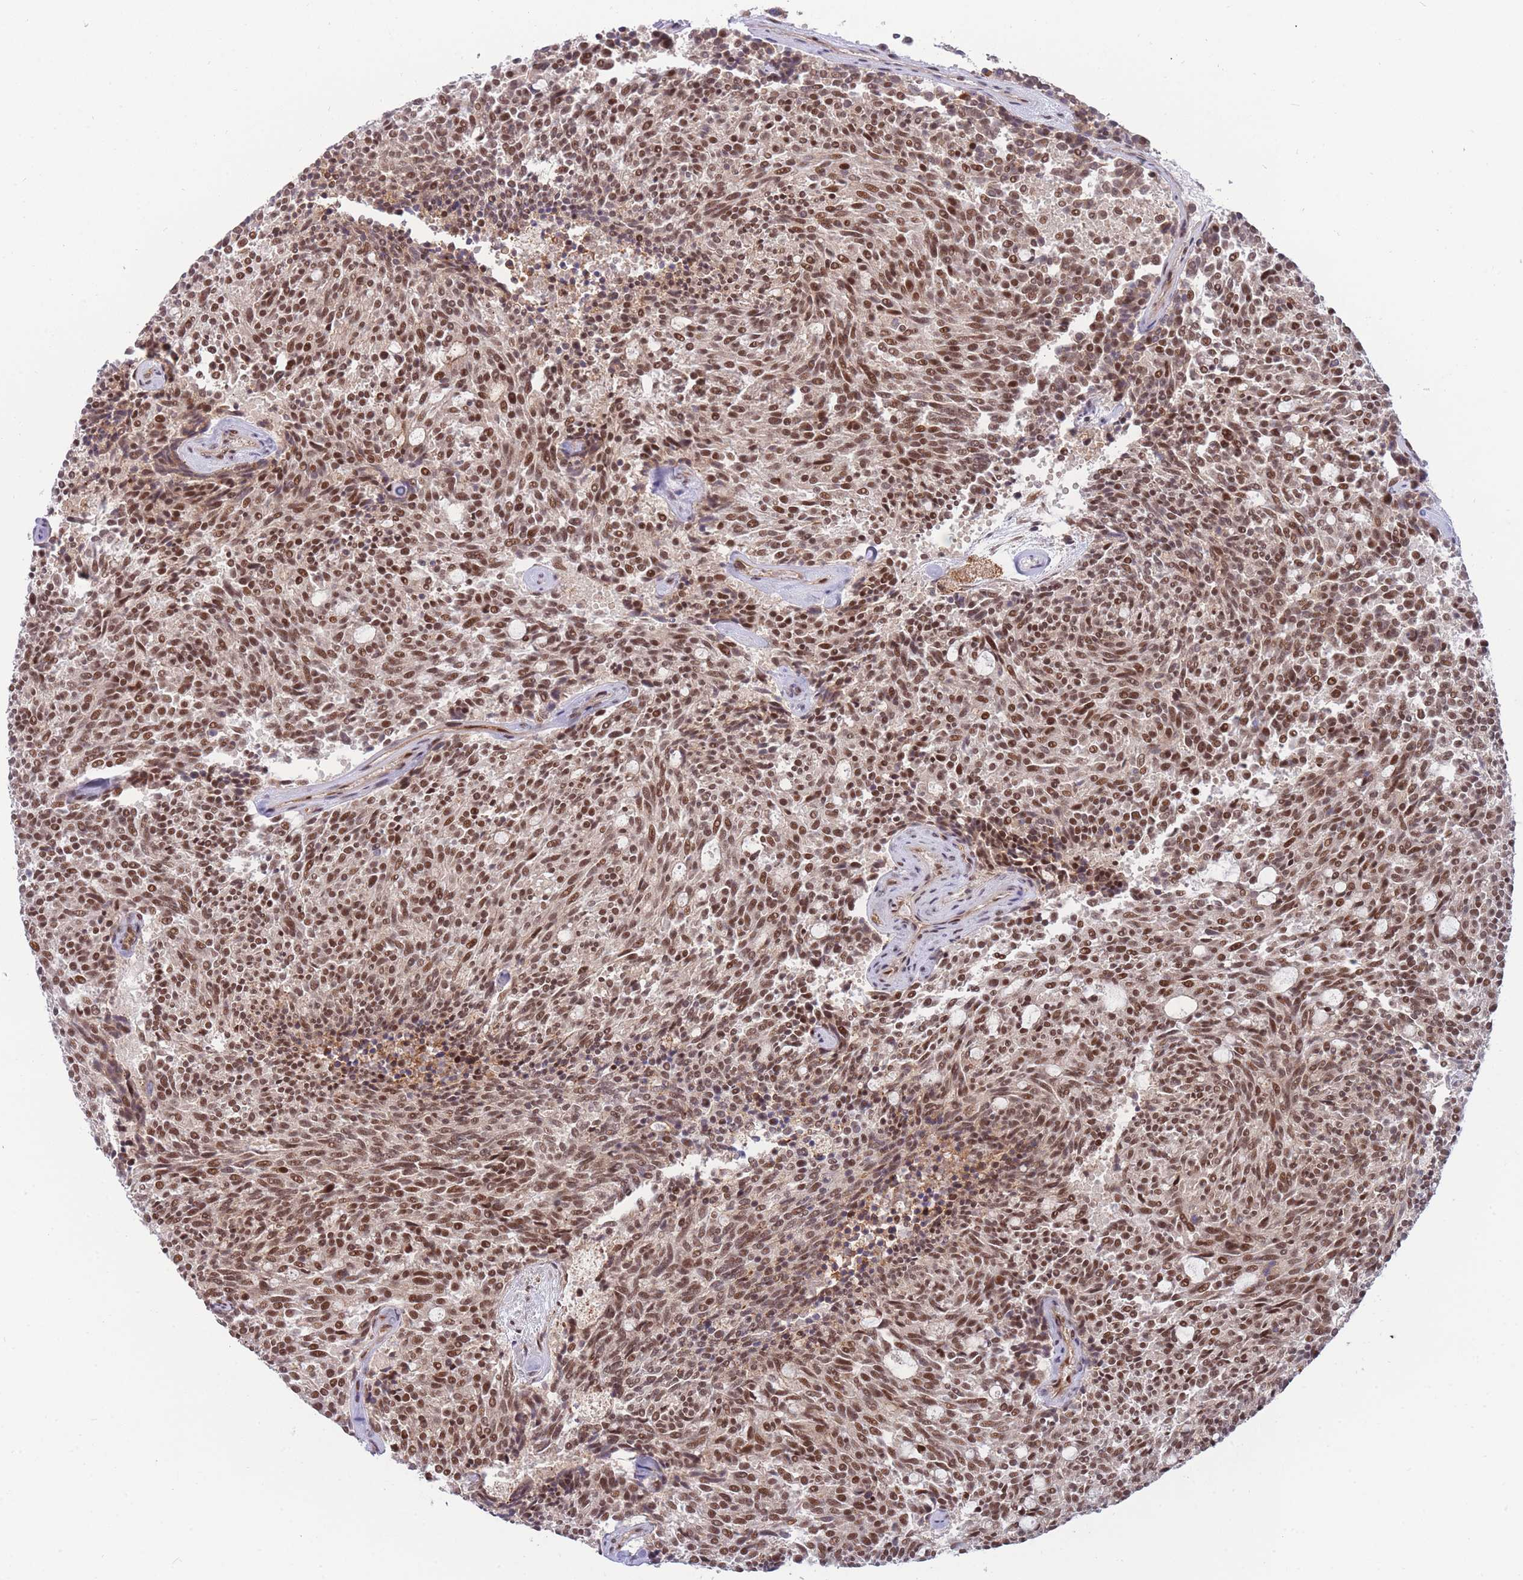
{"staining": {"intensity": "strong", "quantity": ">75%", "location": "cytoplasmic/membranous,nuclear"}, "tissue": "carcinoid", "cell_type": "Tumor cells", "image_type": "cancer", "snomed": [{"axis": "morphology", "description": "Carcinoid, malignant, NOS"}, {"axis": "topography", "description": "Pancreas"}], "caption": "A histopathology image of human malignant carcinoid stained for a protein reveals strong cytoplasmic/membranous and nuclear brown staining in tumor cells.", "gene": "BOD1L1", "patient": {"sex": "female", "age": 54}}